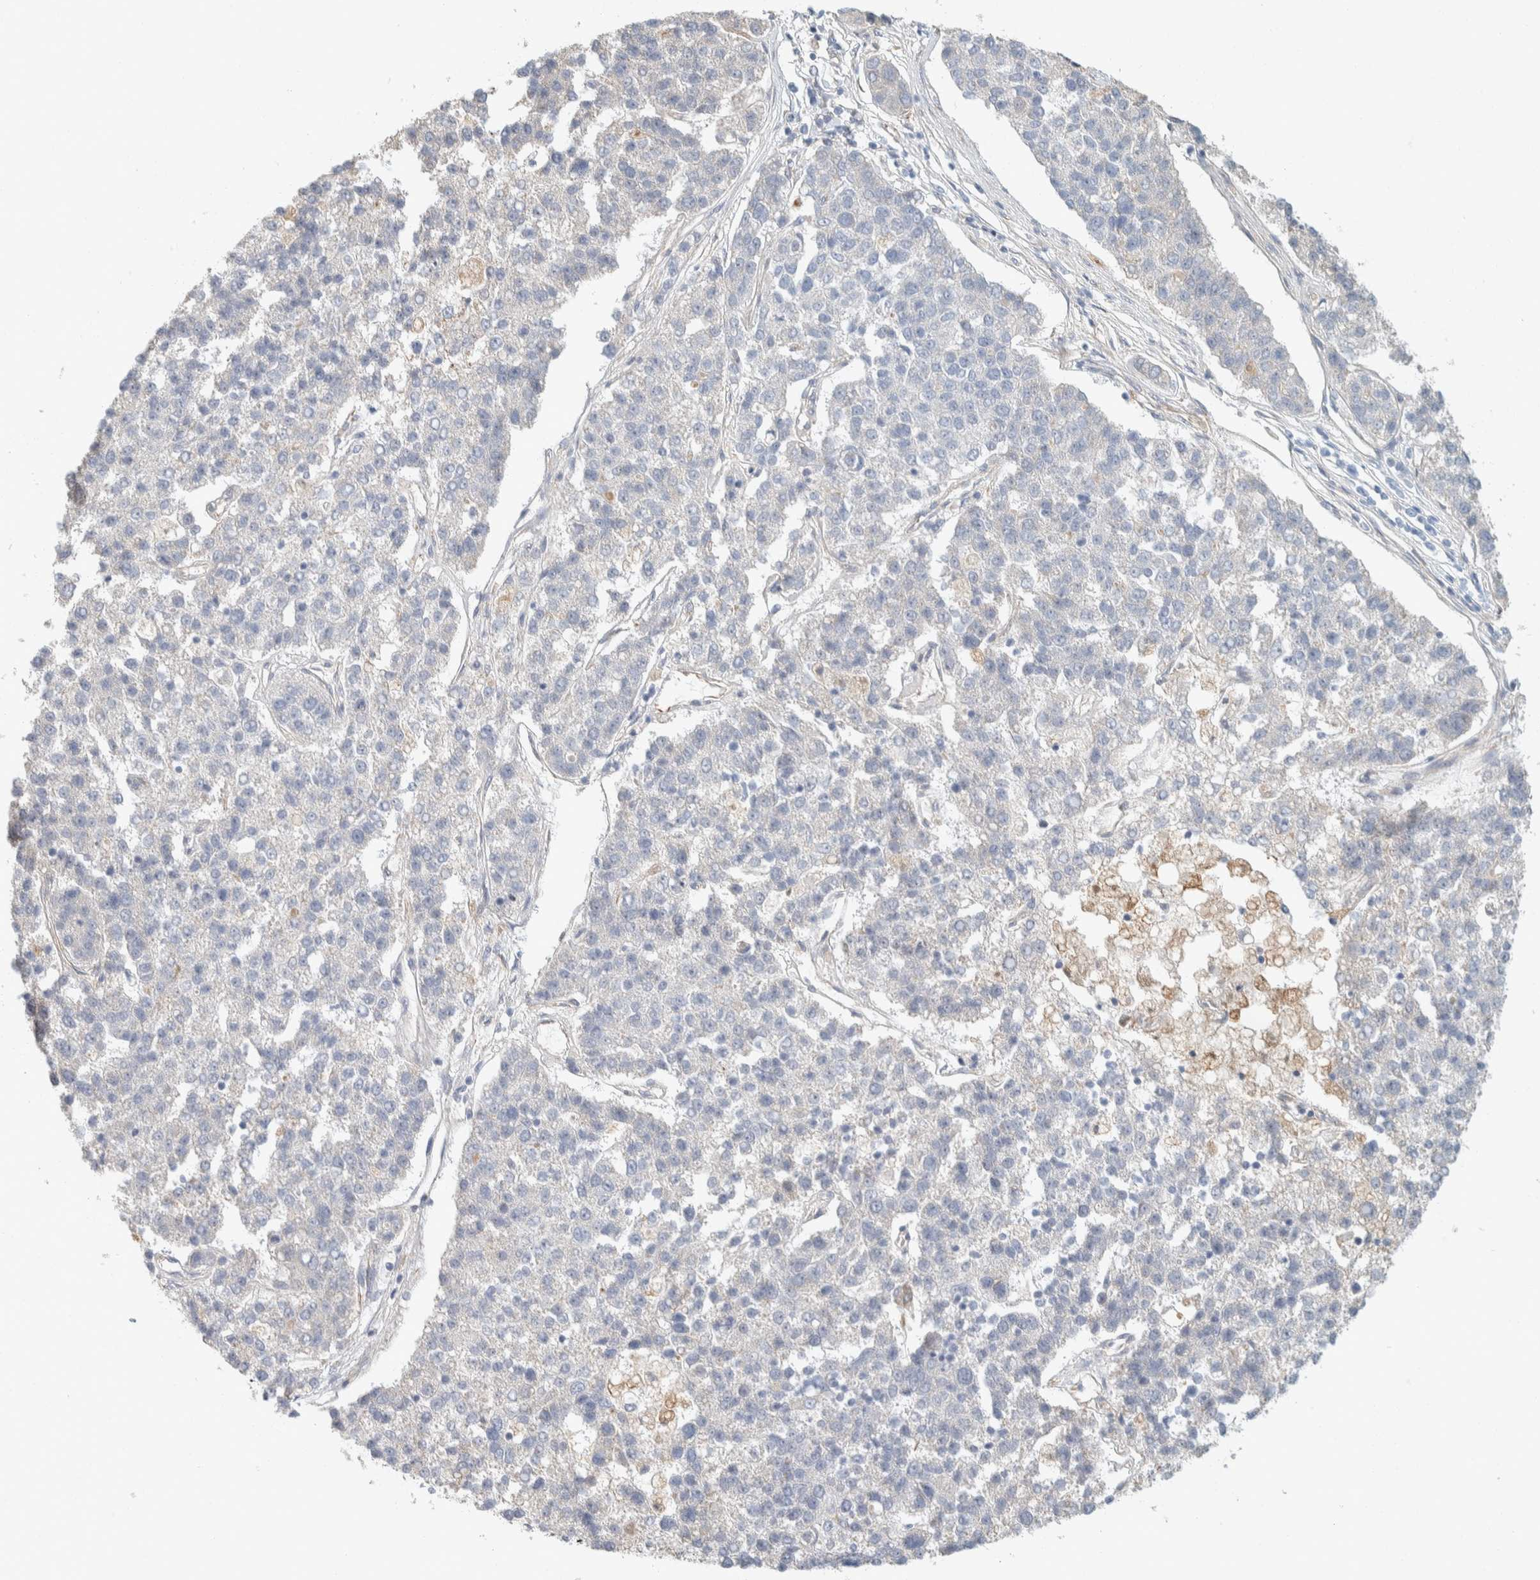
{"staining": {"intensity": "negative", "quantity": "none", "location": "none"}, "tissue": "pancreatic cancer", "cell_type": "Tumor cells", "image_type": "cancer", "snomed": [{"axis": "morphology", "description": "Adenocarcinoma, NOS"}, {"axis": "topography", "description": "Pancreas"}], "caption": "Immunohistochemistry (IHC) histopathology image of neoplastic tissue: human pancreatic cancer stained with DAB demonstrates no significant protein staining in tumor cells.", "gene": "CDR2", "patient": {"sex": "female", "age": 61}}